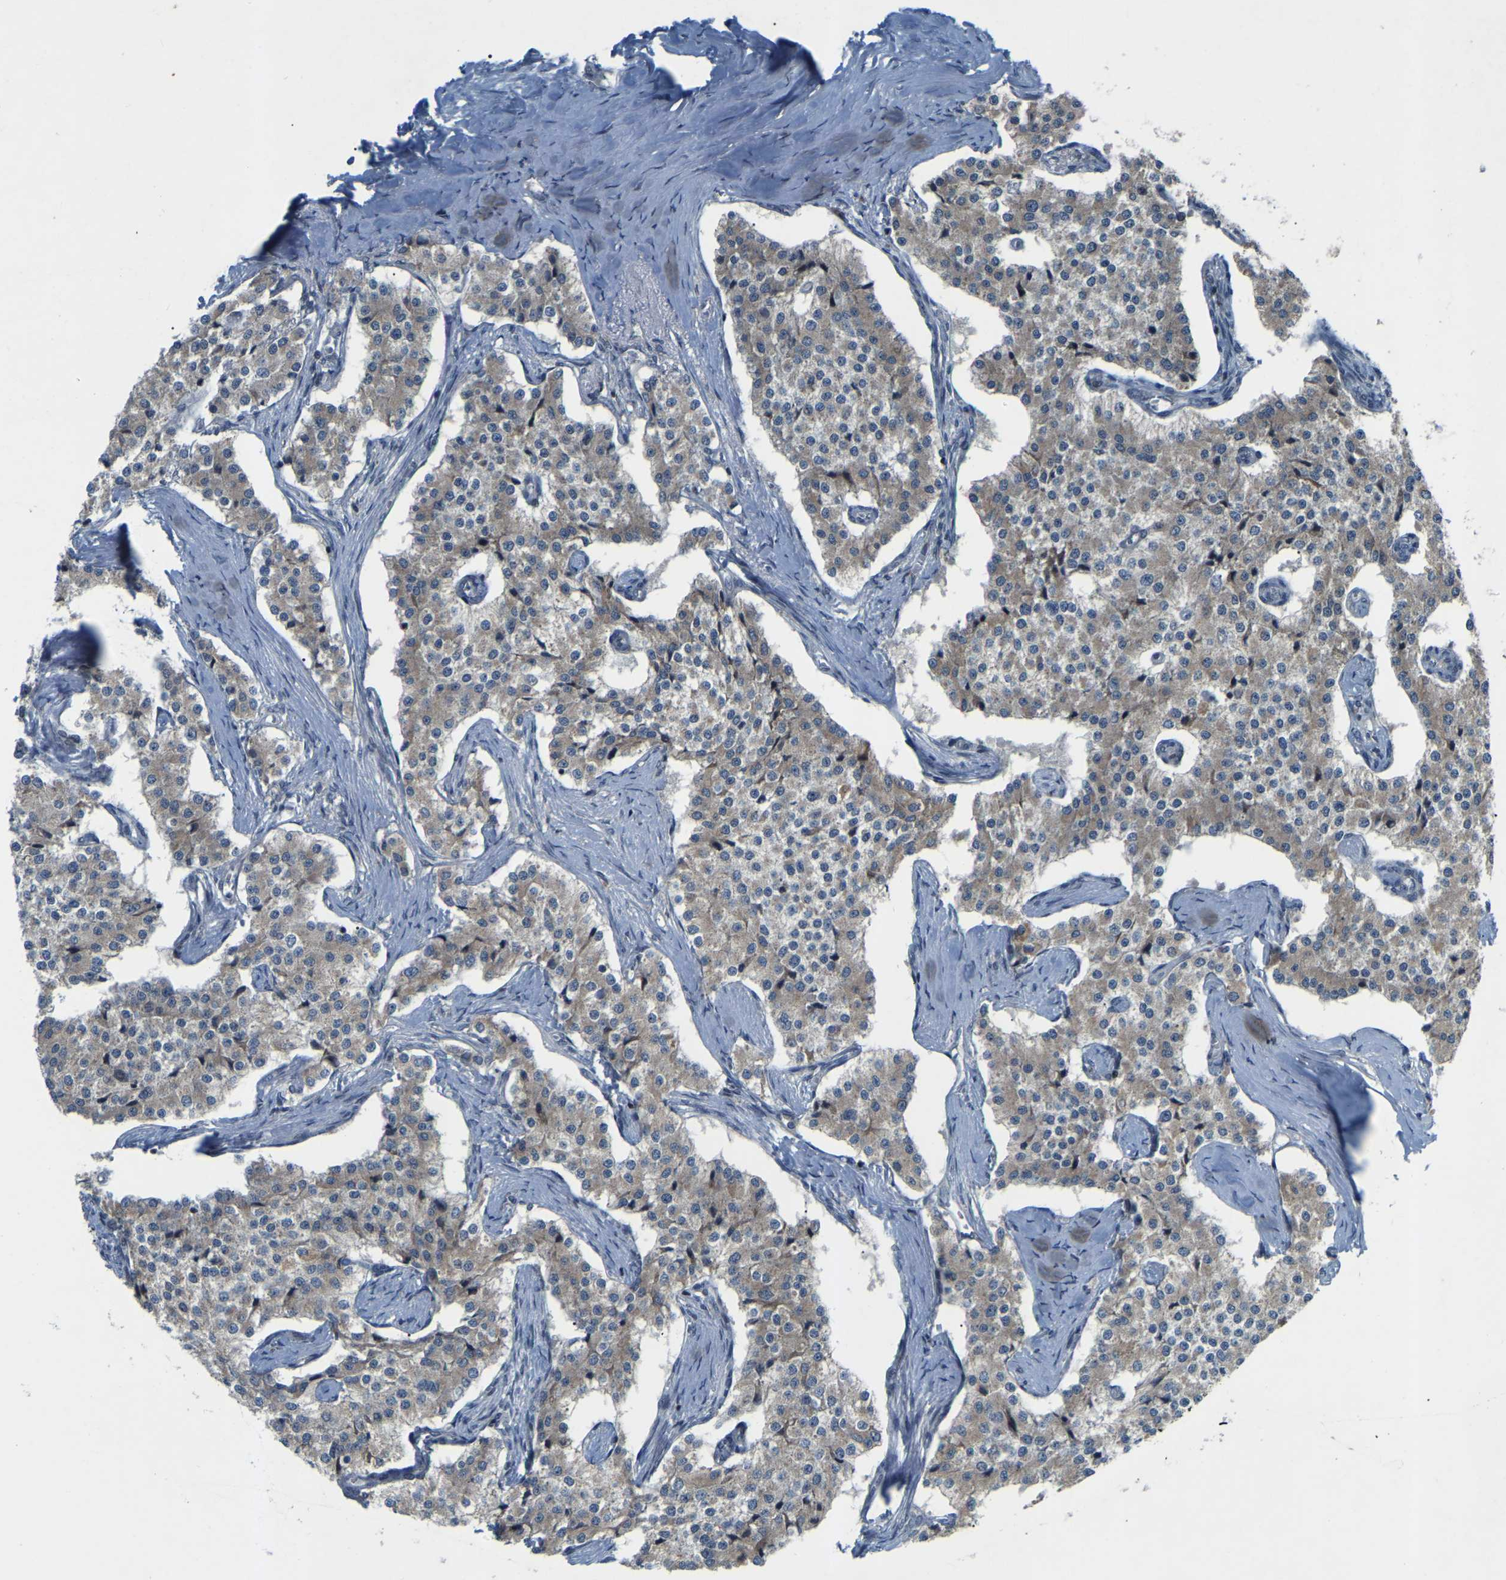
{"staining": {"intensity": "weak", "quantity": ">75%", "location": "cytoplasmic/membranous"}, "tissue": "carcinoid", "cell_type": "Tumor cells", "image_type": "cancer", "snomed": [{"axis": "morphology", "description": "Carcinoid, malignant, NOS"}, {"axis": "topography", "description": "Colon"}], "caption": "Carcinoid was stained to show a protein in brown. There is low levels of weak cytoplasmic/membranous staining in about >75% of tumor cells.", "gene": "PARL", "patient": {"sex": "female", "age": 52}}